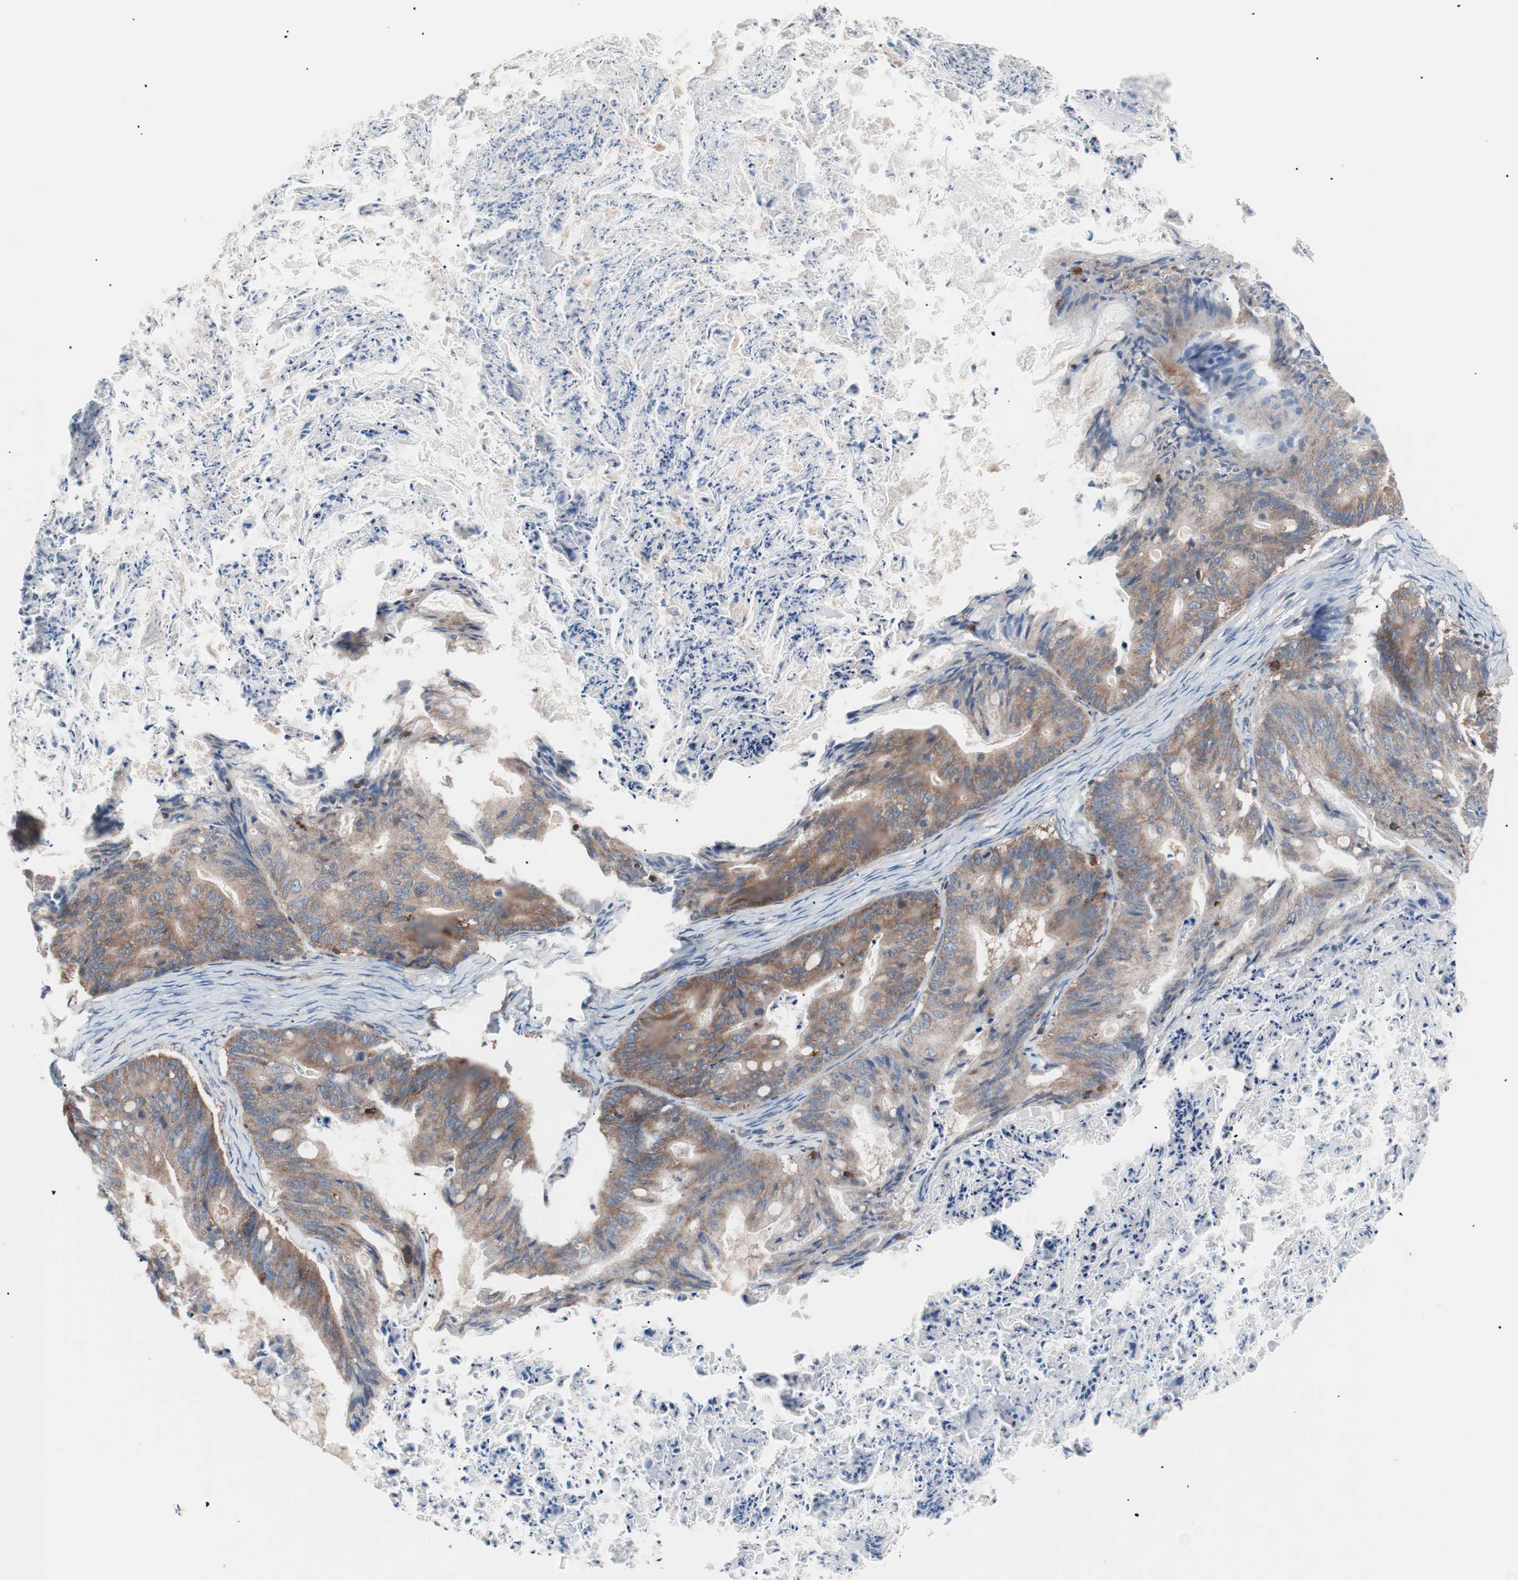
{"staining": {"intensity": "moderate", "quantity": ">75%", "location": "cytoplasmic/membranous"}, "tissue": "ovarian cancer", "cell_type": "Tumor cells", "image_type": "cancer", "snomed": [{"axis": "morphology", "description": "Cystadenocarcinoma, mucinous, NOS"}, {"axis": "topography", "description": "Ovary"}], "caption": "An image of ovarian cancer (mucinous cystadenocarcinoma) stained for a protein shows moderate cytoplasmic/membranous brown staining in tumor cells.", "gene": "PIK3R1", "patient": {"sex": "female", "age": 36}}